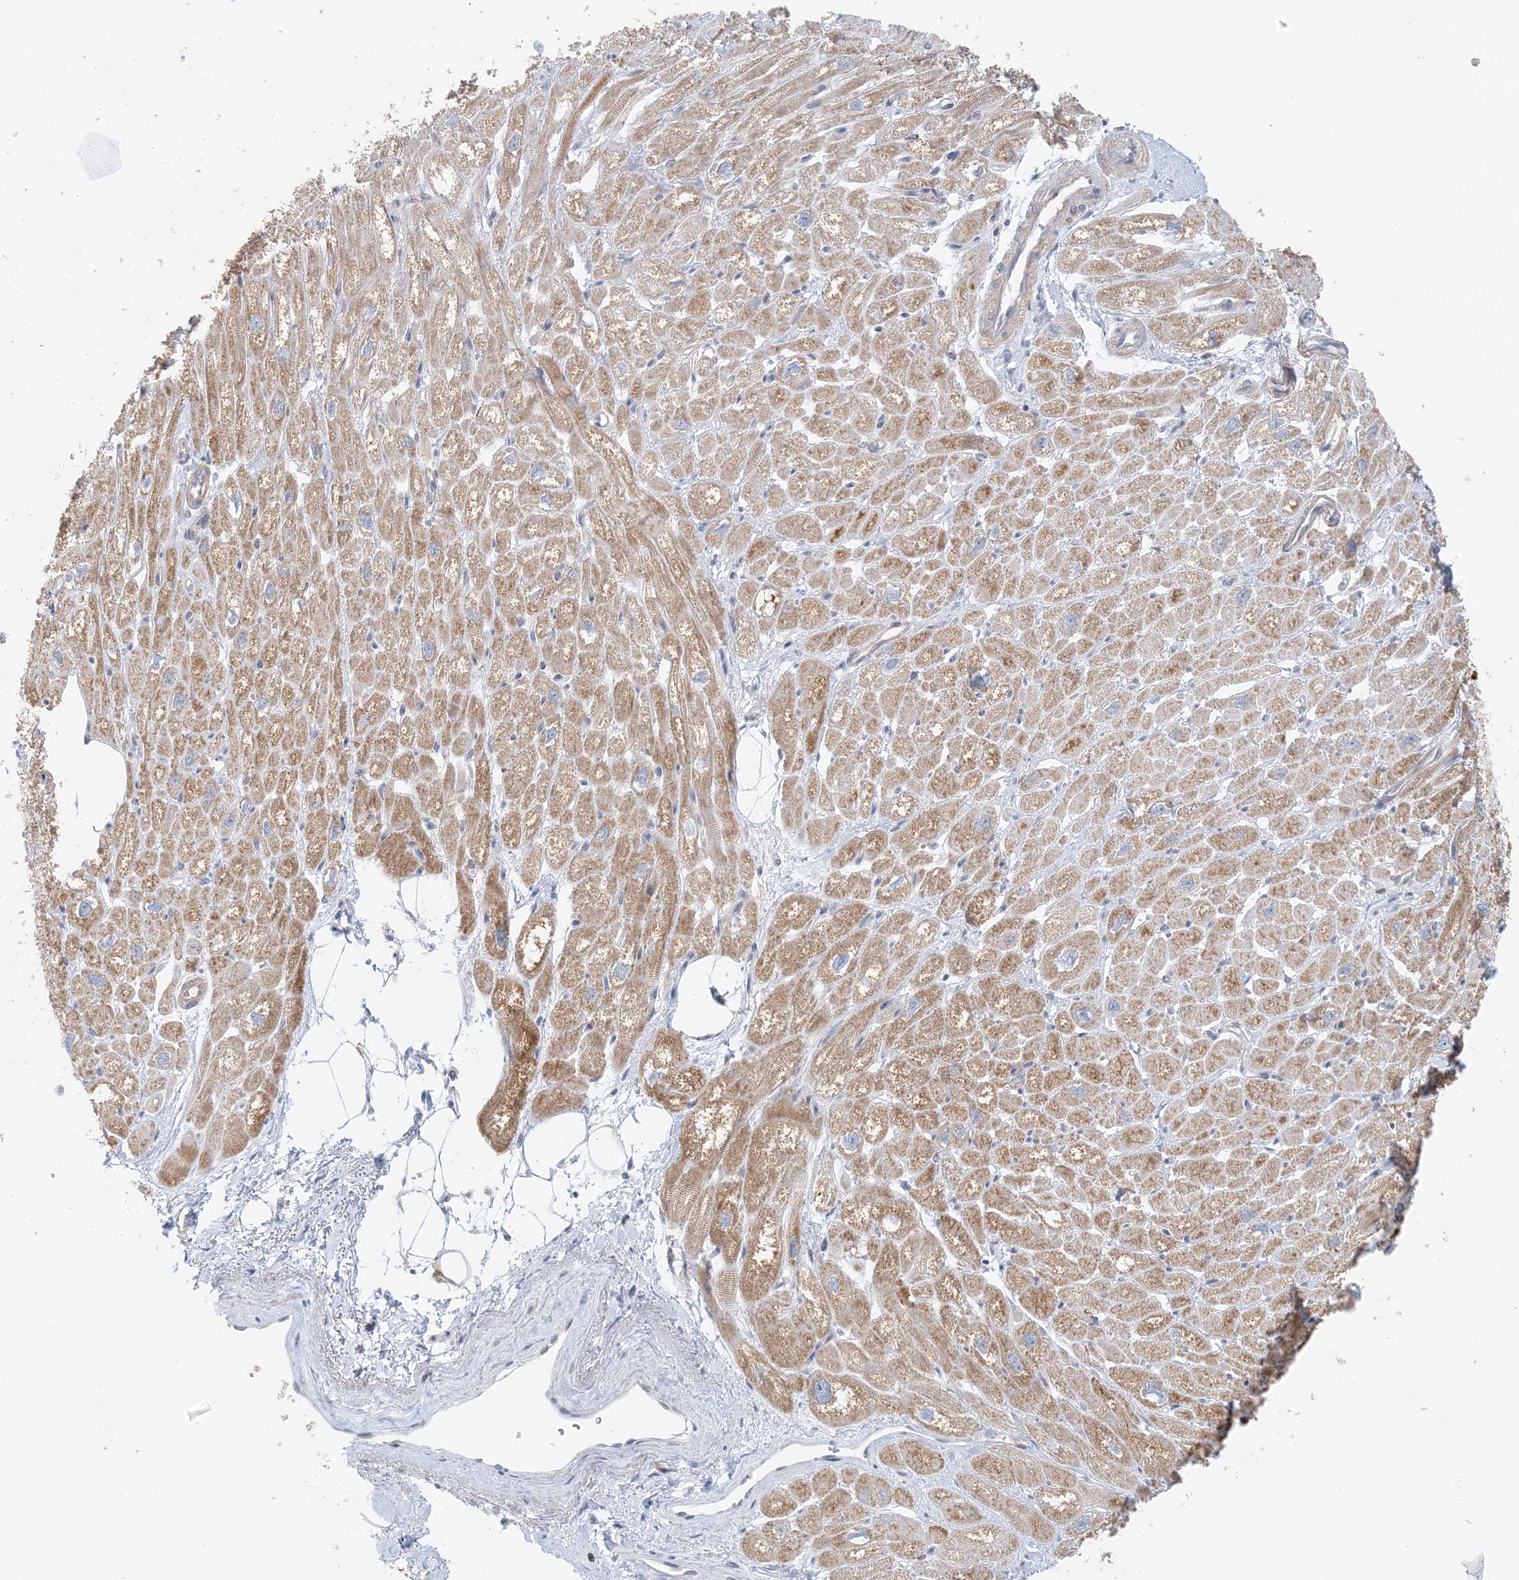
{"staining": {"intensity": "moderate", "quantity": ">75%", "location": "cytoplasmic/membranous"}, "tissue": "heart muscle", "cell_type": "Cardiomyocytes", "image_type": "normal", "snomed": [{"axis": "morphology", "description": "Normal tissue, NOS"}, {"axis": "topography", "description": "Heart"}], "caption": "Heart muscle stained with a brown dye reveals moderate cytoplasmic/membranous positive positivity in about >75% of cardiomyocytes.", "gene": "BDH1", "patient": {"sex": "male", "age": 50}}